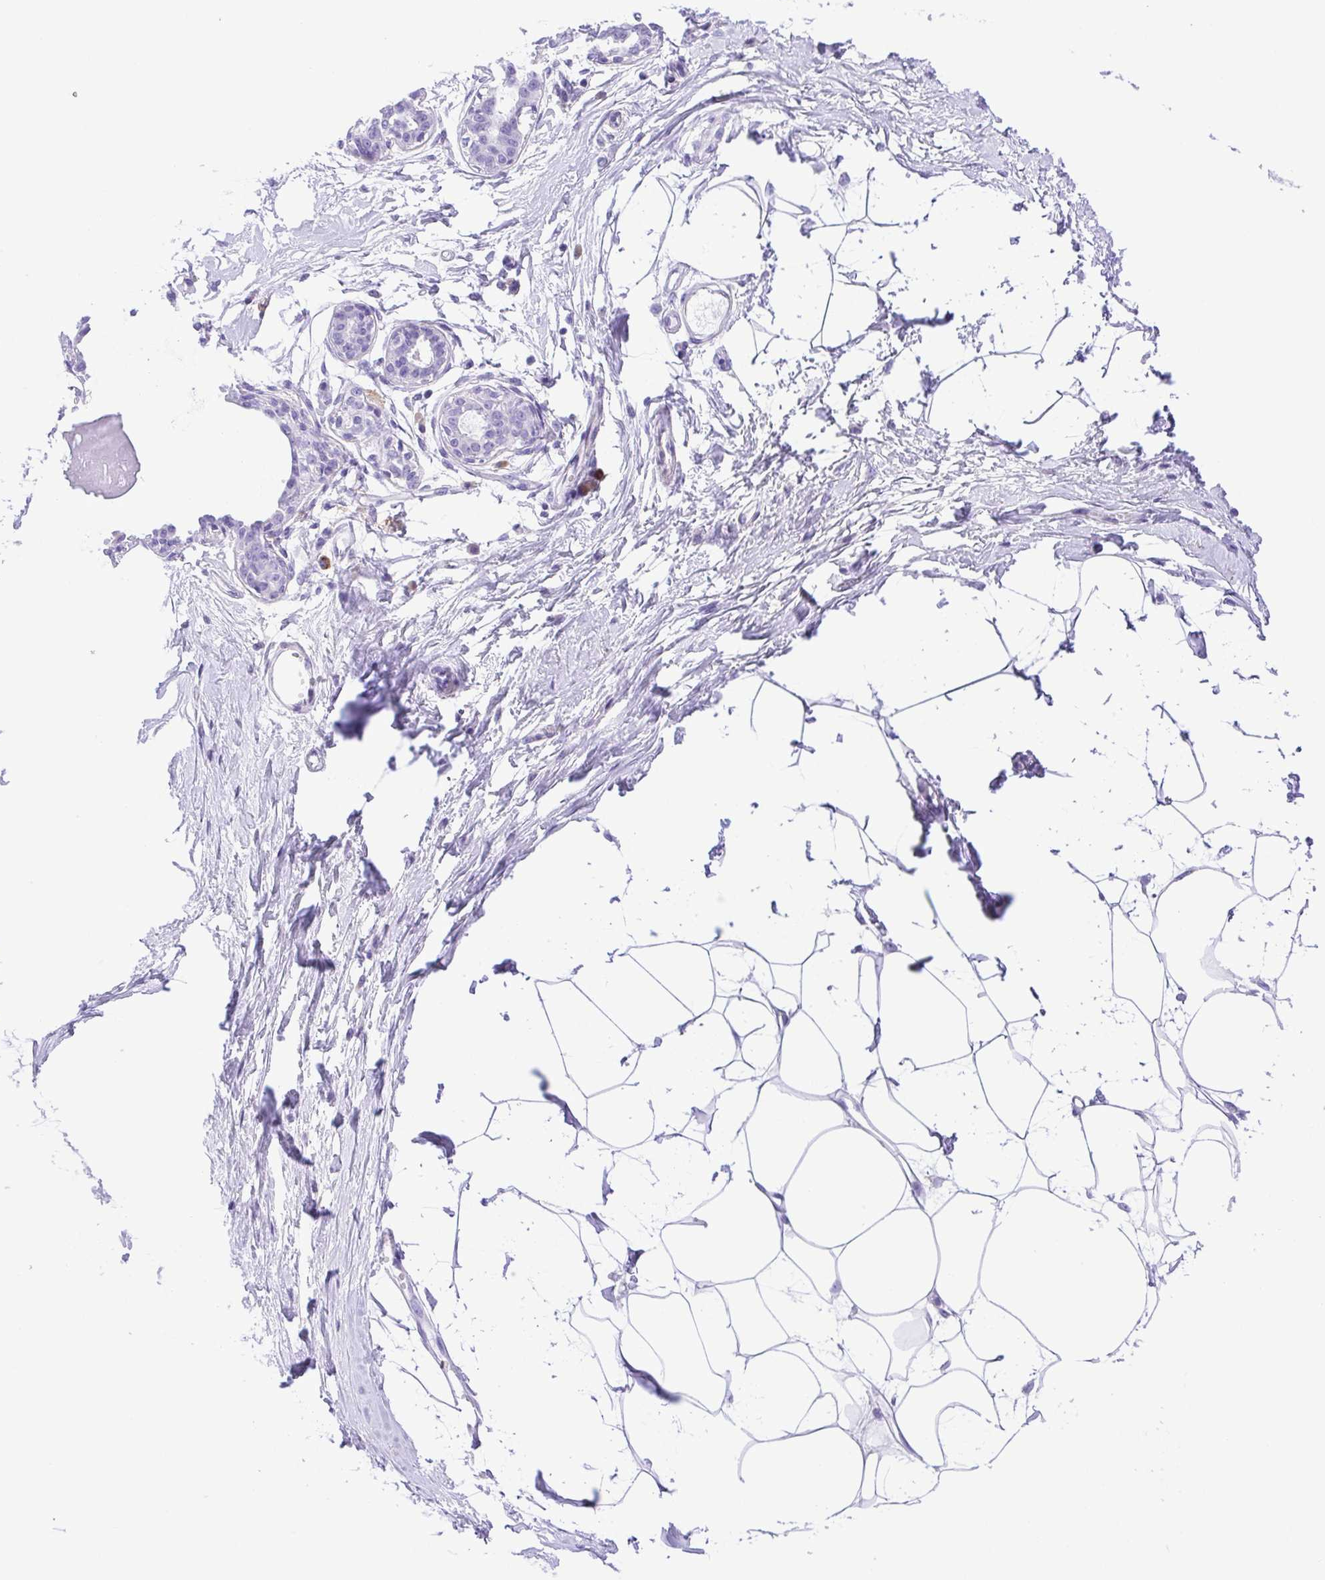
{"staining": {"intensity": "negative", "quantity": "none", "location": "none"}, "tissue": "breast", "cell_type": "Adipocytes", "image_type": "normal", "snomed": [{"axis": "morphology", "description": "Normal tissue, NOS"}, {"axis": "topography", "description": "Breast"}], "caption": "Unremarkable breast was stained to show a protein in brown. There is no significant positivity in adipocytes. (Stains: DAB (3,3'-diaminobenzidine) IHC with hematoxylin counter stain, Microscopy: brightfield microscopy at high magnification).", "gene": "PAK3", "patient": {"sex": "female", "age": 45}}